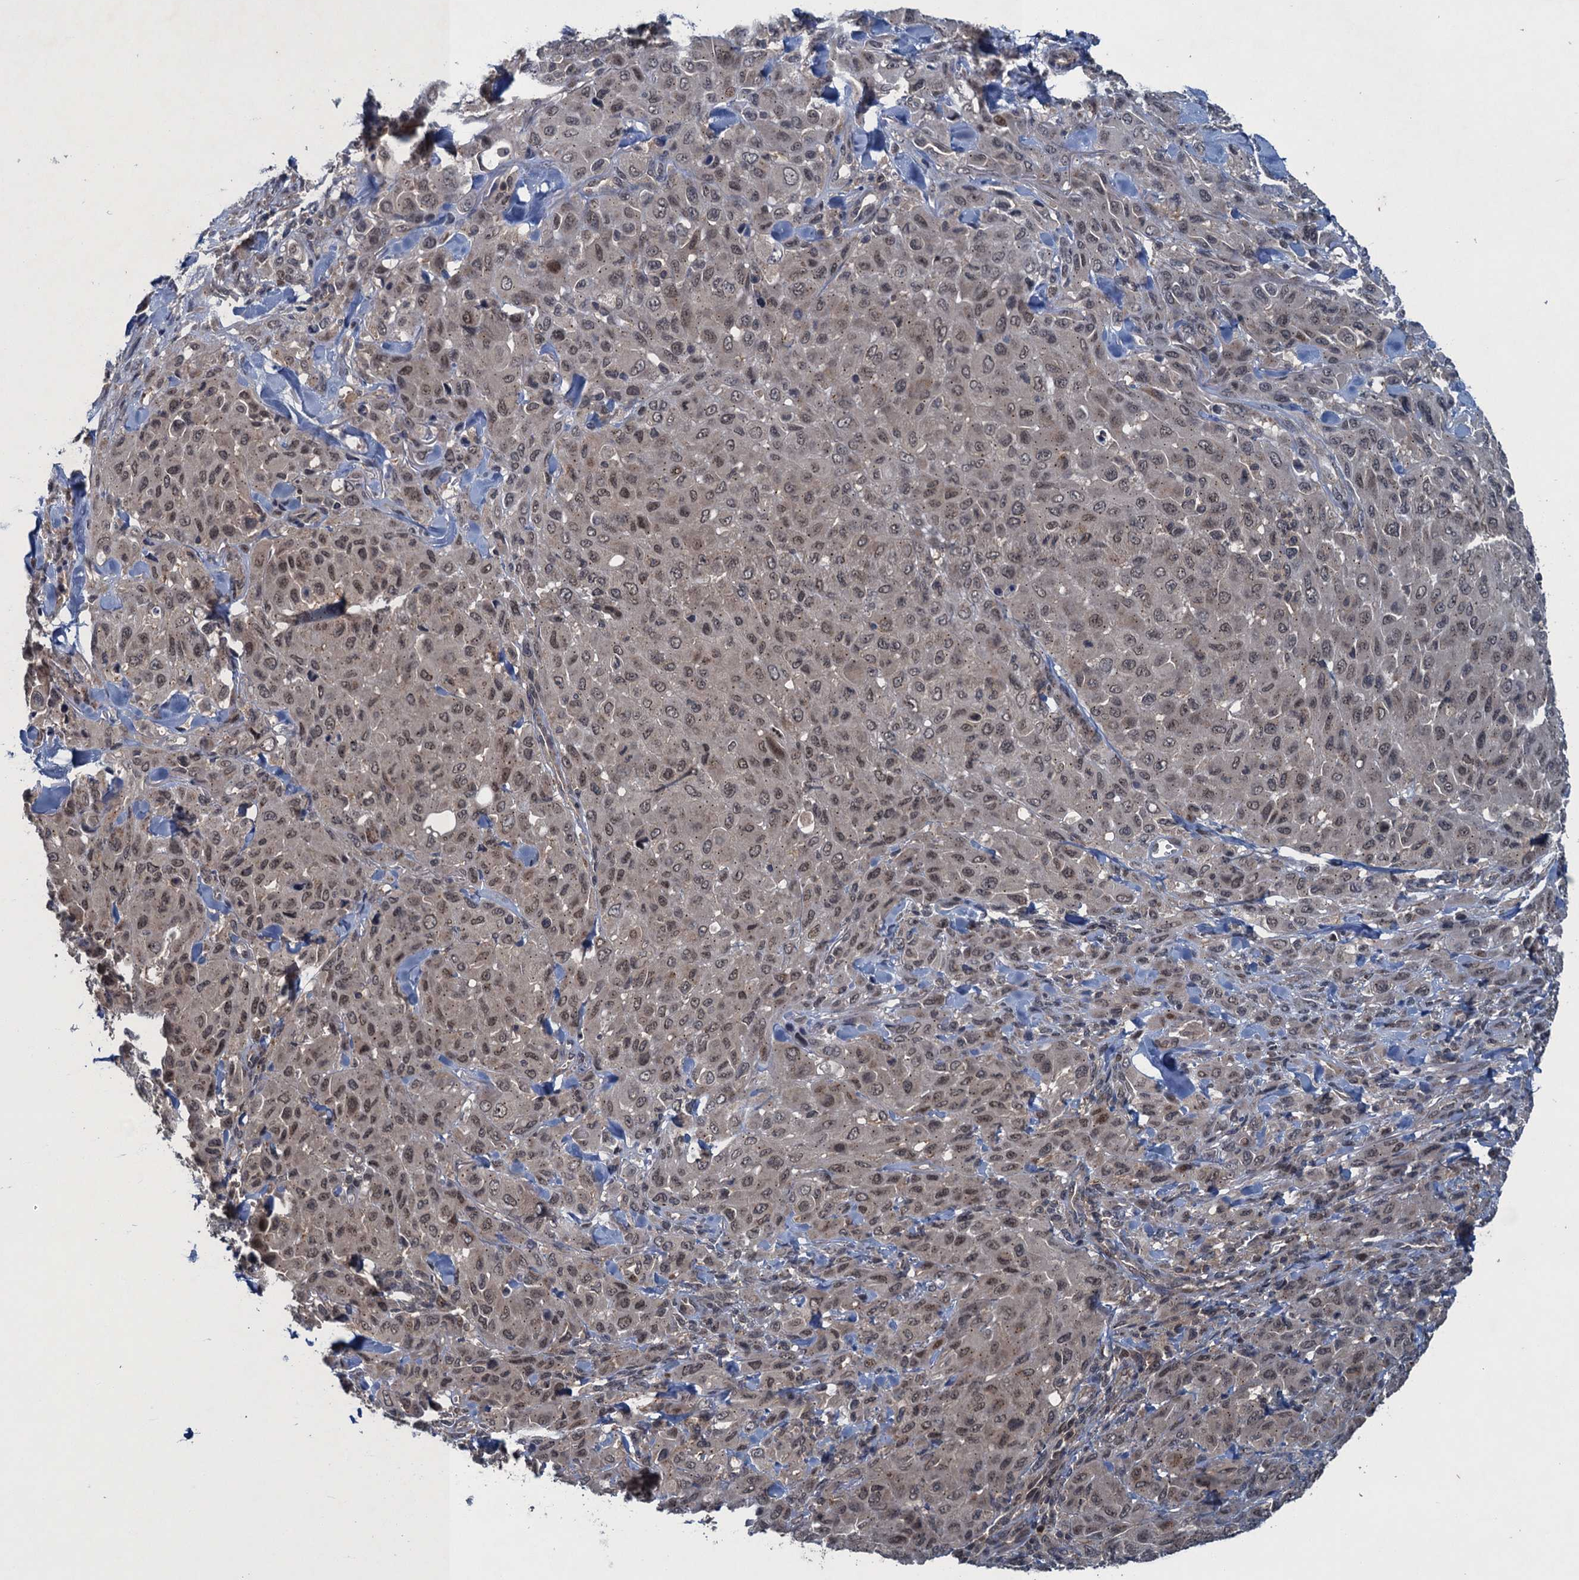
{"staining": {"intensity": "moderate", "quantity": ">75%", "location": "nuclear"}, "tissue": "melanoma", "cell_type": "Tumor cells", "image_type": "cancer", "snomed": [{"axis": "morphology", "description": "Malignant melanoma, Metastatic site"}, {"axis": "topography", "description": "Skin"}], "caption": "Moderate nuclear protein staining is present in approximately >75% of tumor cells in melanoma.", "gene": "RNF165", "patient": {"sex": "female", "age": 81}}